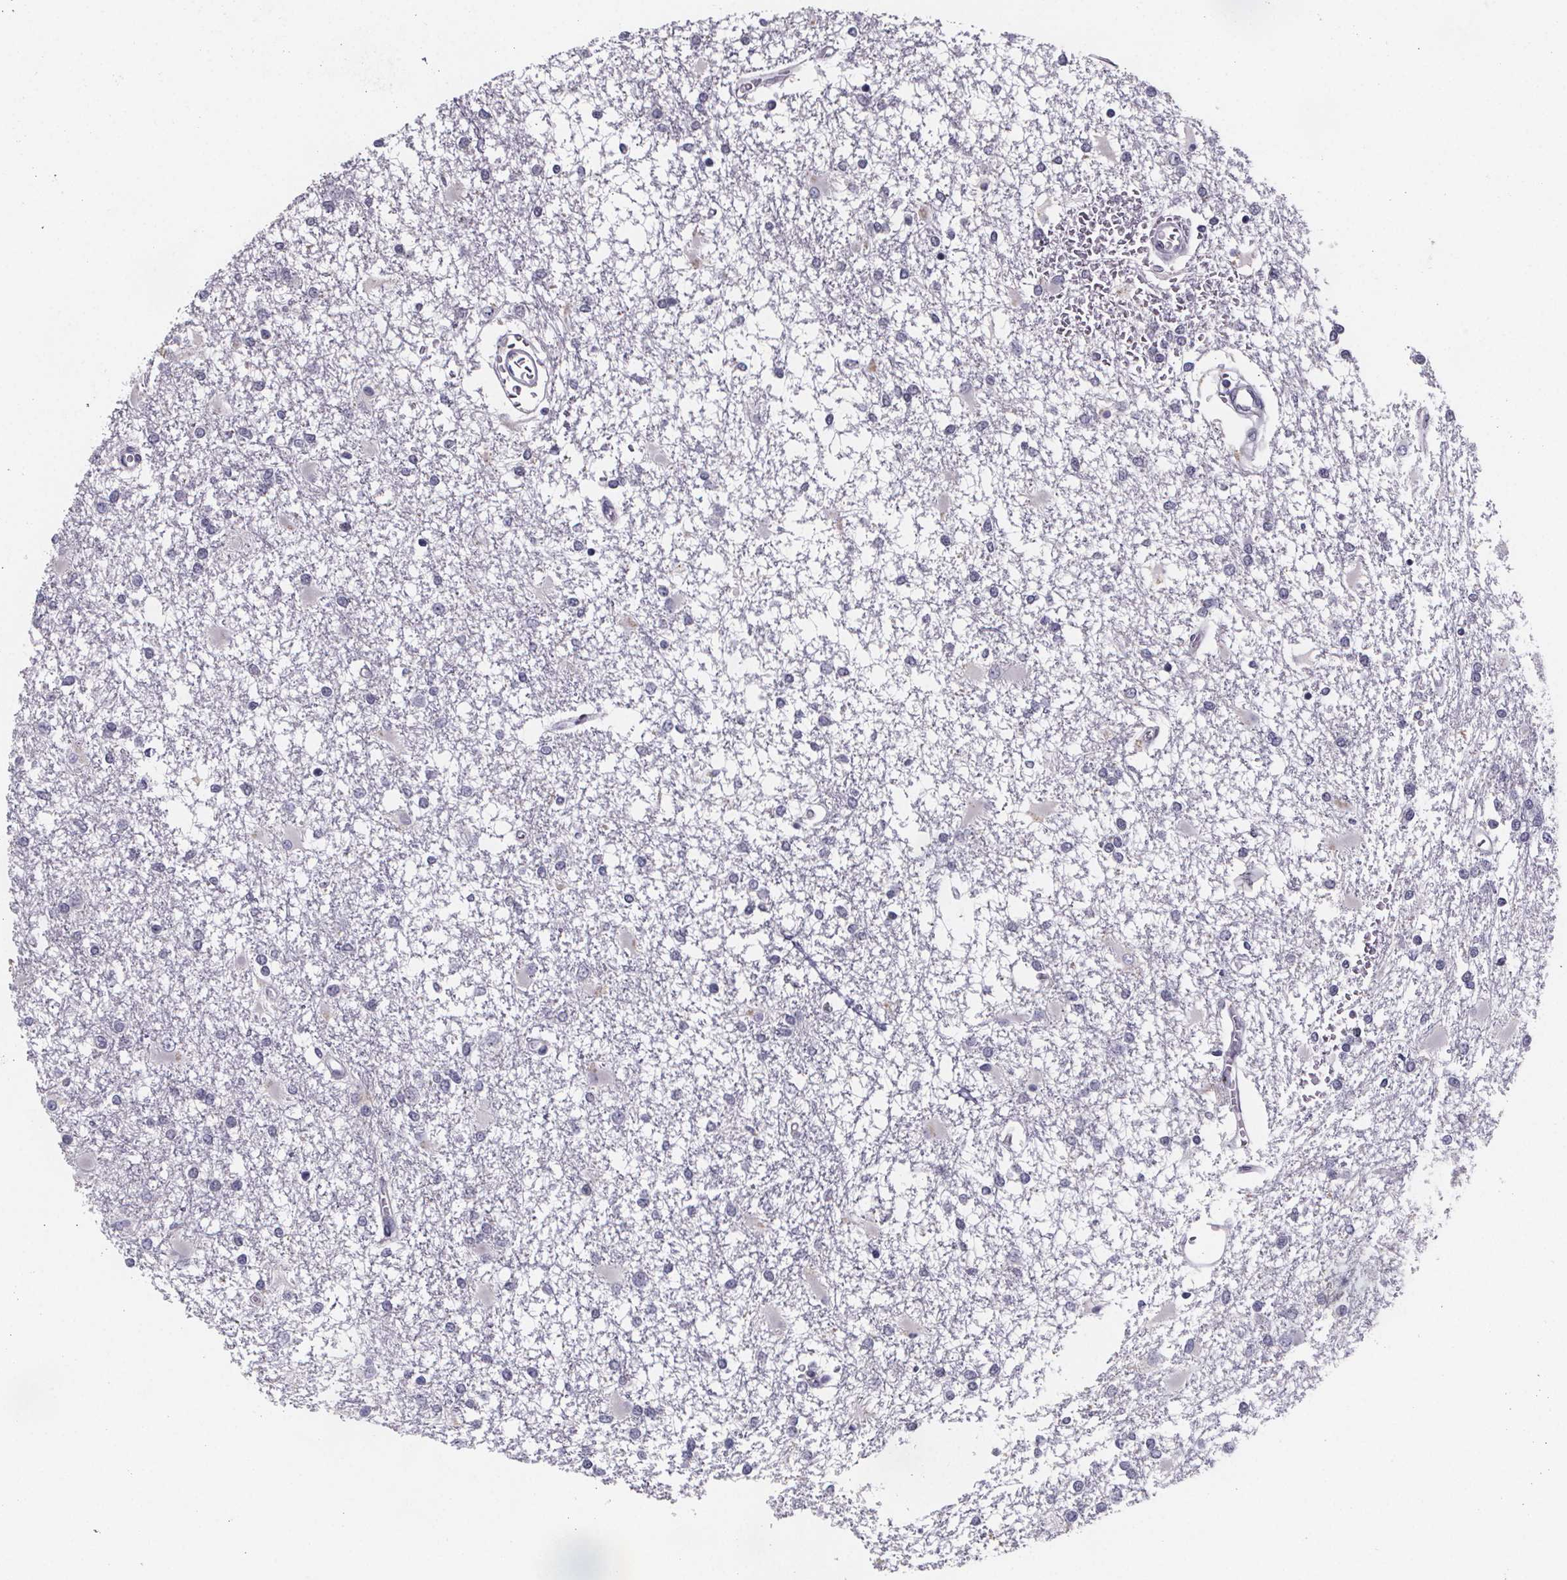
{"staining": {"intensity": "negative", "quantity": "none", "location": "none"}, "tissue": "glioma", "cell_type": "Tumor cells", "image_type": "cancer", "snomed": [{"axis": "morphology", "description": "Glioma, malignant, High grade"}, {"axis": "topography", "description": "Cerebral cortex"}], "caption": "This is an immunohistochemistry (IHC) image of malignant glioma (high-grade). There is no staining in tumor cells.", "gene": "PAH", "patient": {"sex": "male", "age": 79}}